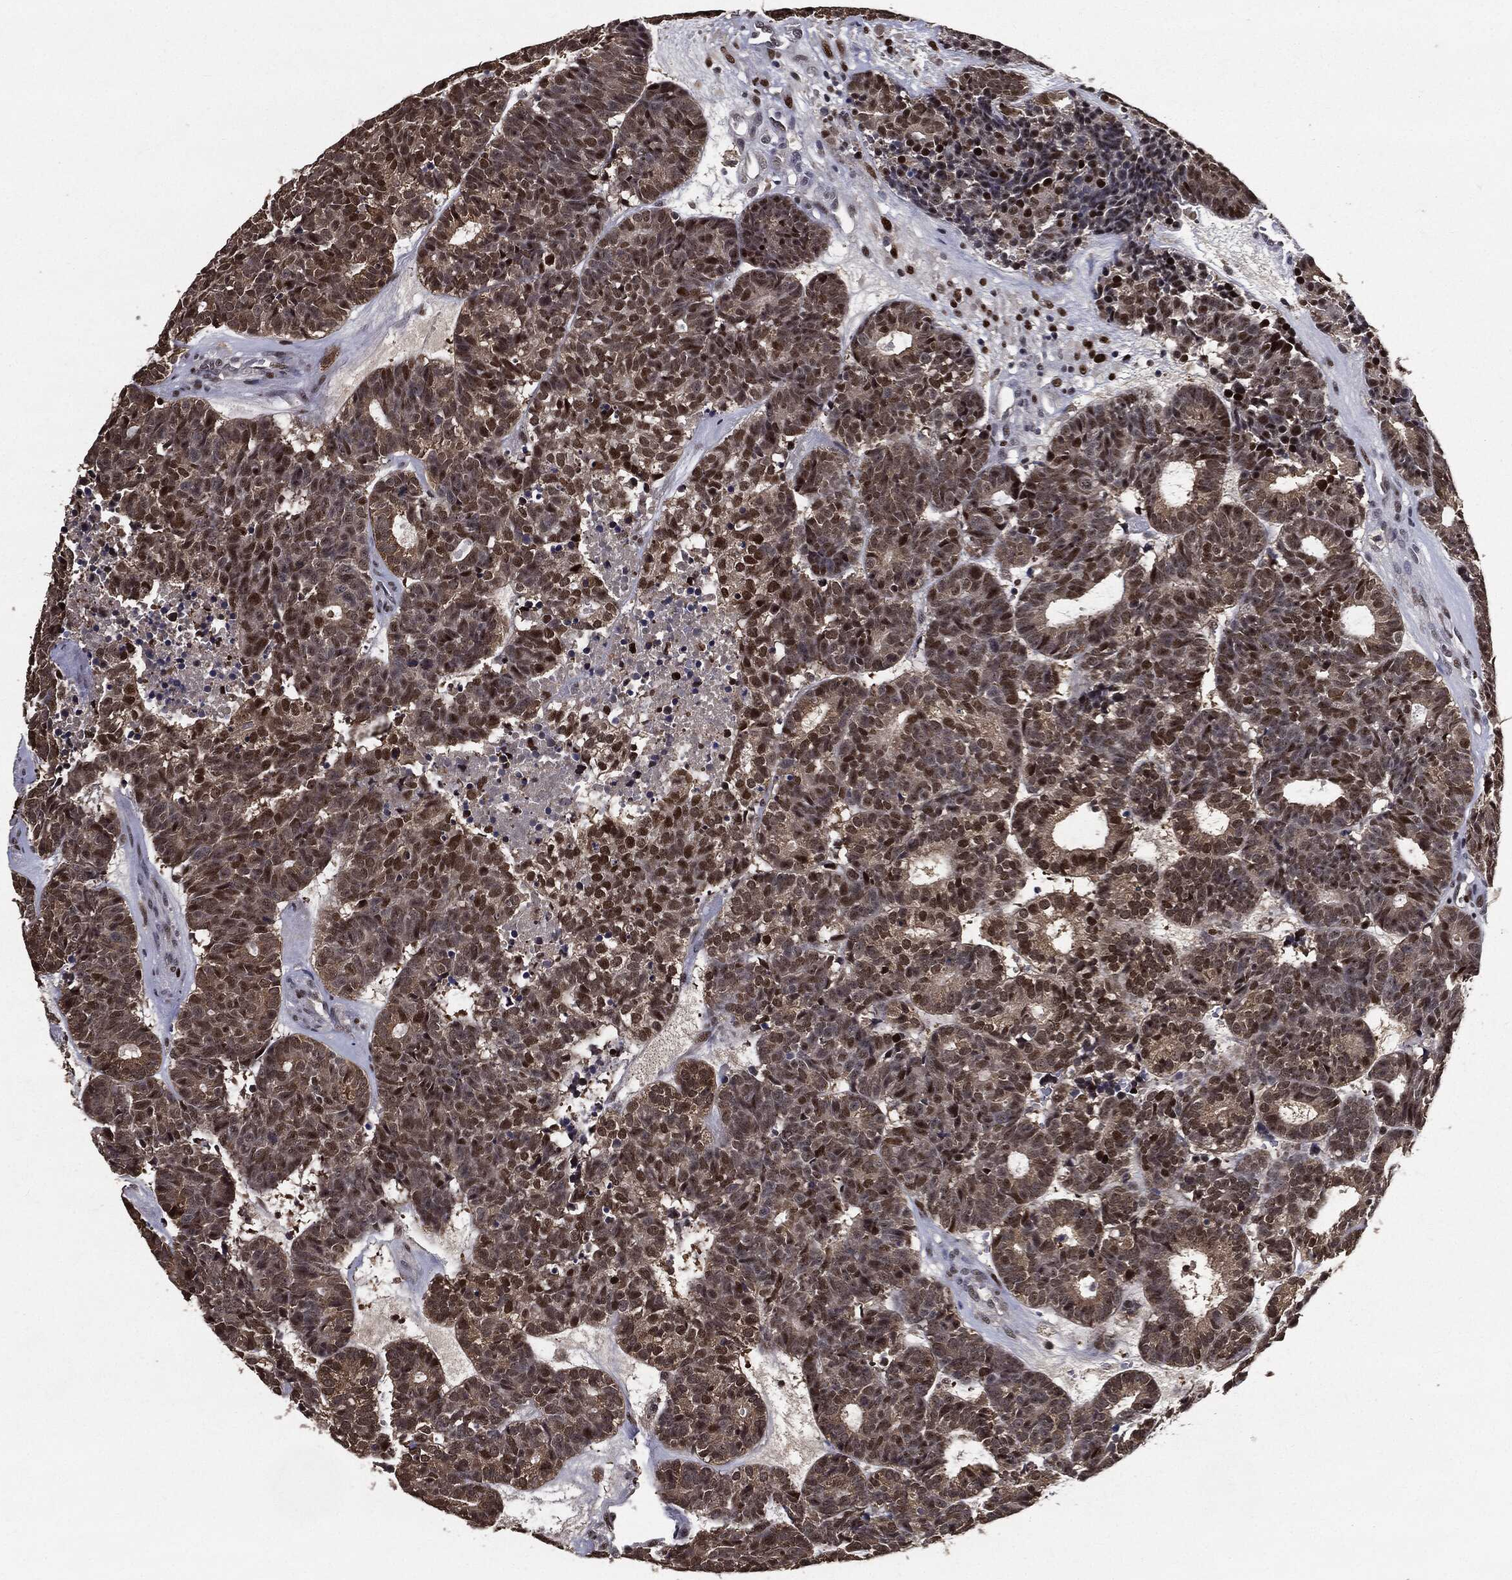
{"staining": {"intensity": "strong", "quantity": "25%-75%", "location": "nuclear"}, "tissue": "head and neck cancer", "cell_type": "Tumor cells", "image_type": "cancer", "snomed": [{"axis": "morphology", "description": "Adenocarcinoma, NOS"}, {"axis": "topography", "description": "Head-Neck"}], "caption": "Adenocarcinoma (head and neck) tissue shows strong nuclear staining in about 25%-75% of tumor cells", "gene": "JUN", "patient": {"sex": "female", "age": 81}}